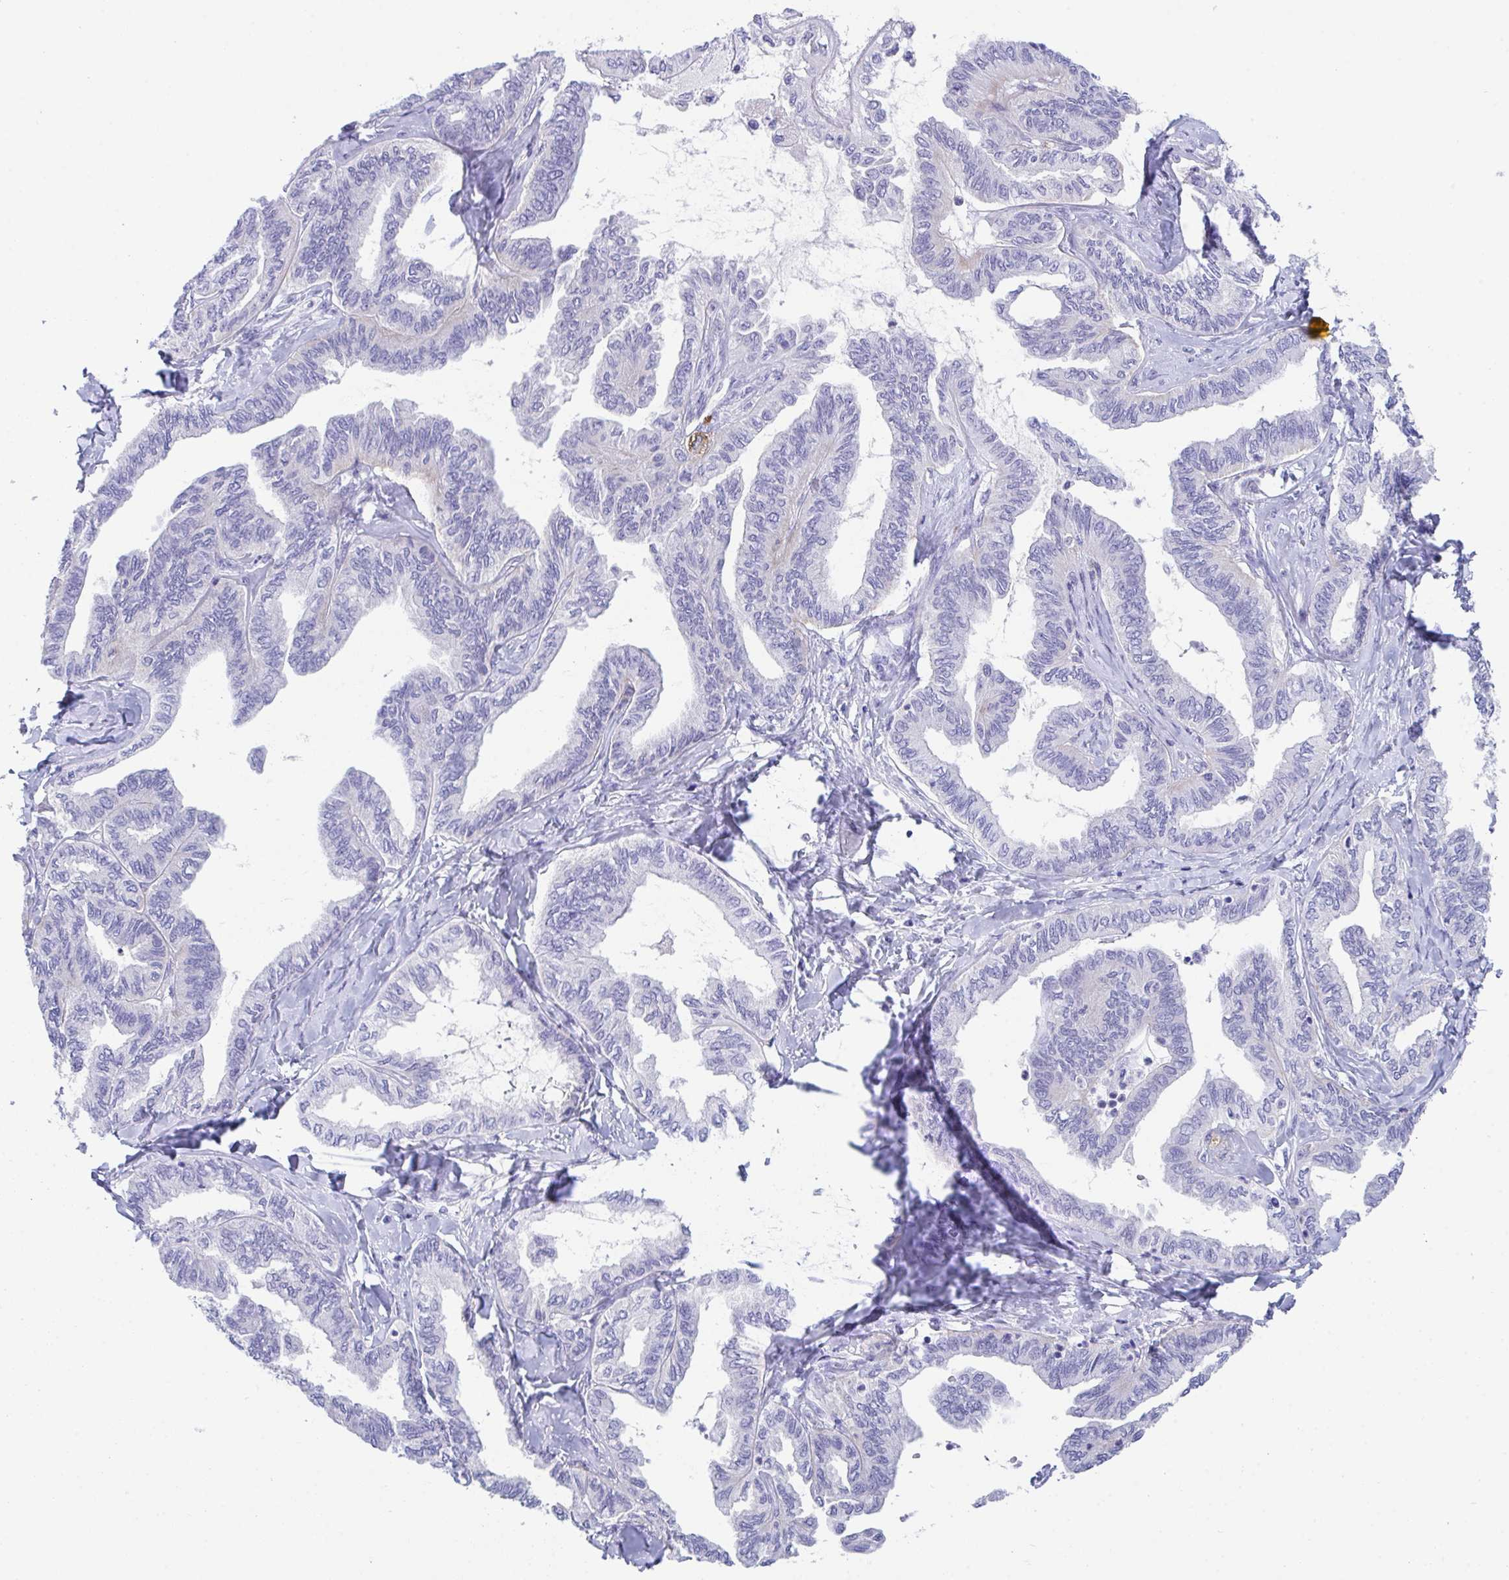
{"staining": {"intensity": "negative", "quantity": "none", "location": "none"}, "tissue": "ovarian cancer", "cell_type": "Tumor cells", "image_type": "cancer", "snomed": [{"axis": "morphology", "description": "Carcinoma, endometroid"}, {"axis": "topography", "description": "Ovary"}], "caption": "Immunohistochemistry photomicrograph of human ovarian cancer (endometroid carcinoma) stained for a protein (brown), which displays no staining in tumor cells.", "gene": "TMEM106B", "patient": {"sex": "female", "age": 70}}